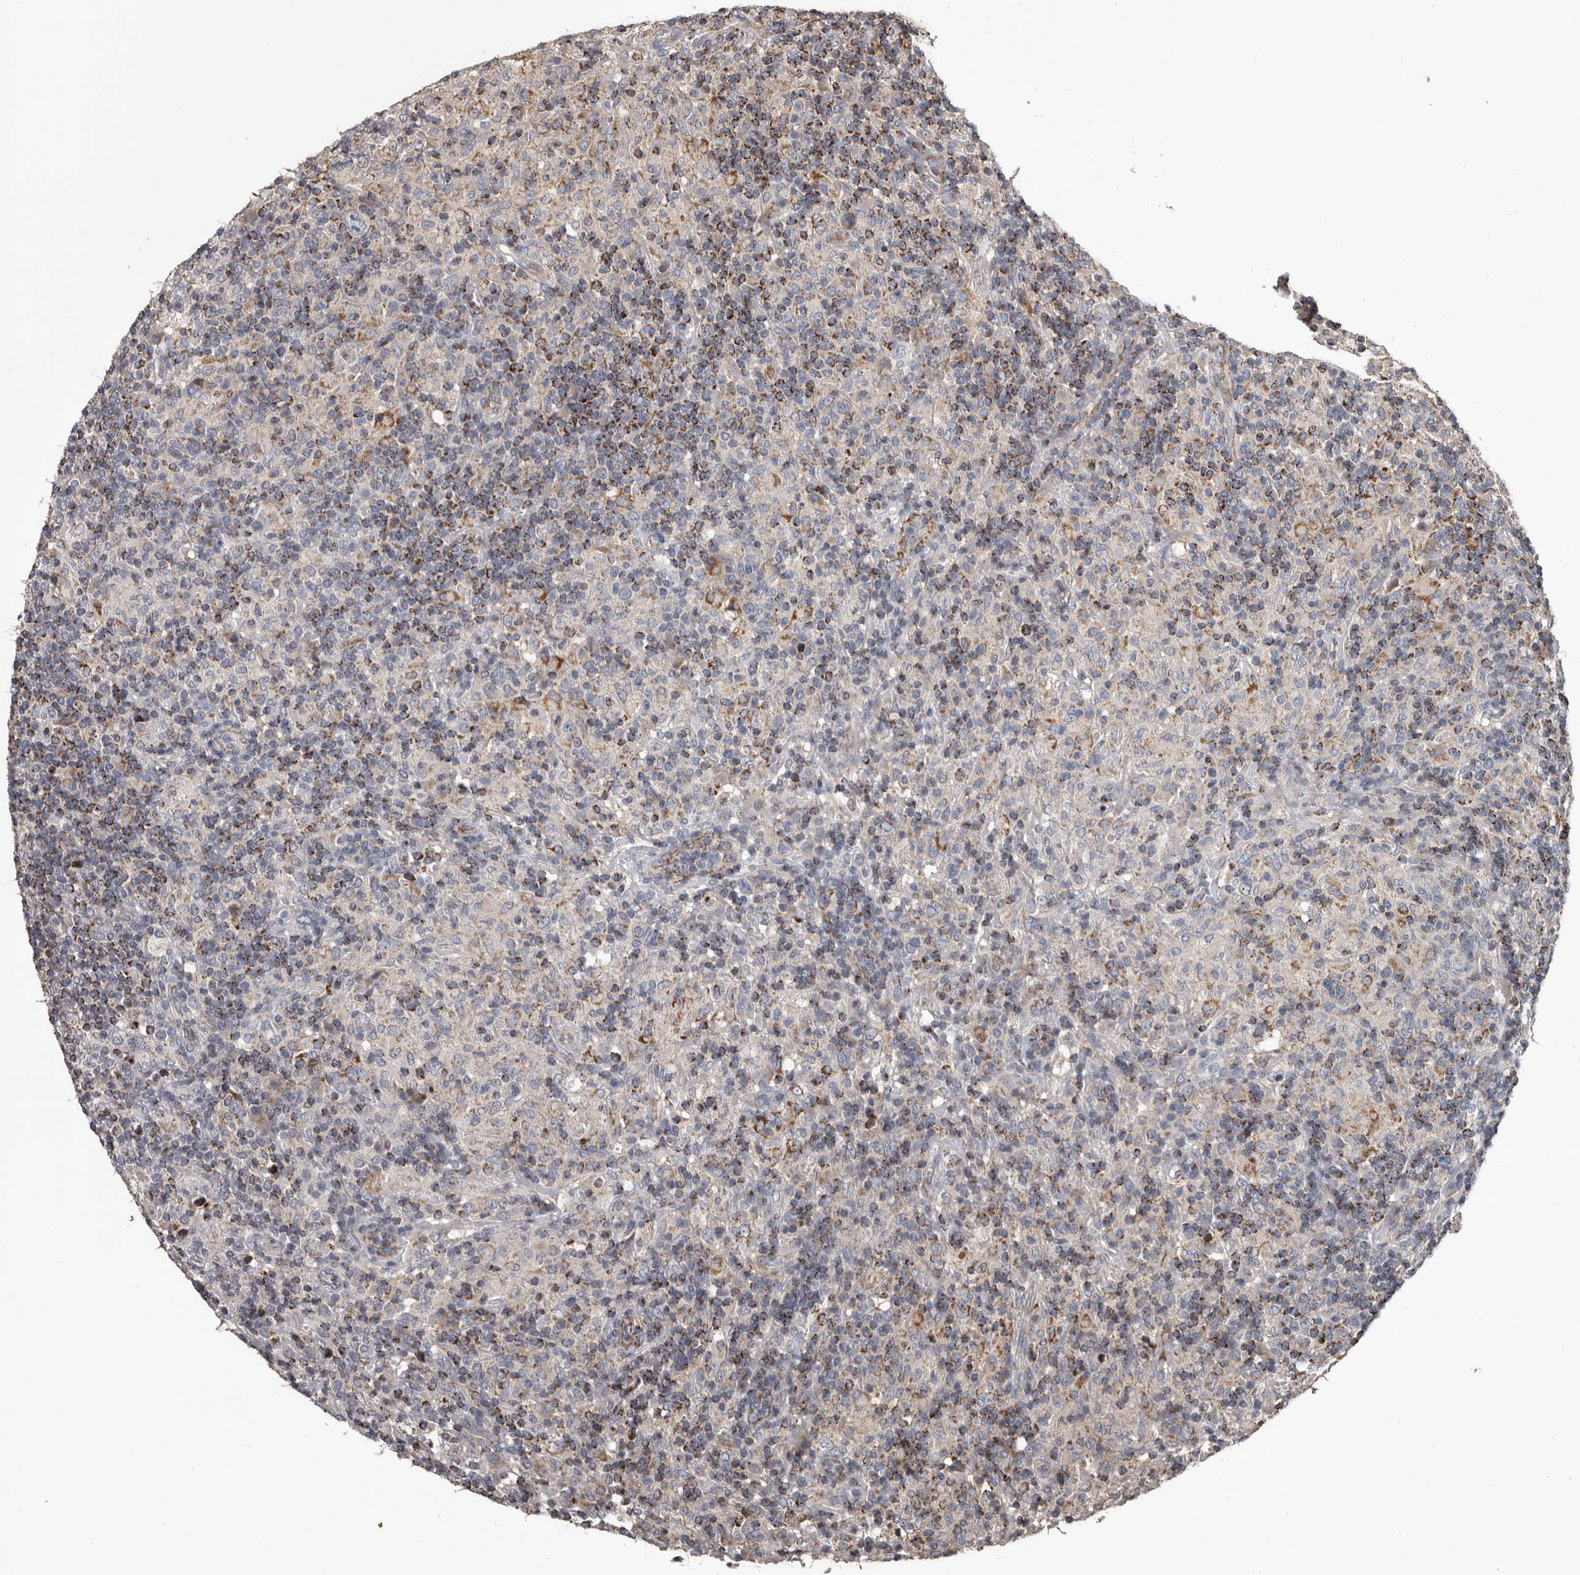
{"staining": {"intensity": "moderate", "quantity": ">75%", "location": "cytoplasmic/membranous"}, "tissue": "lymphoma", "cell_type": "Tumor cells", "image_type": "cancer", "snomed": [{"axis": "morphology", "description": "Hodgkin's disease, NOS"}, {"axis": "topography", "description": "Lymph node"}], "caption": "A photomicrograph of Hodgkin's disease stained for a protein shows moderate cytoplasmic/membranous brown staining in tumor cells. The staining was performed using DAB (3,3'-diaminobenzidine), with brown indicating positive protein expression. Nuclei are stained blue with hematoxylin.", "gene": "ALDH5A1", "patient": {"sex": "male", "age": 70}}